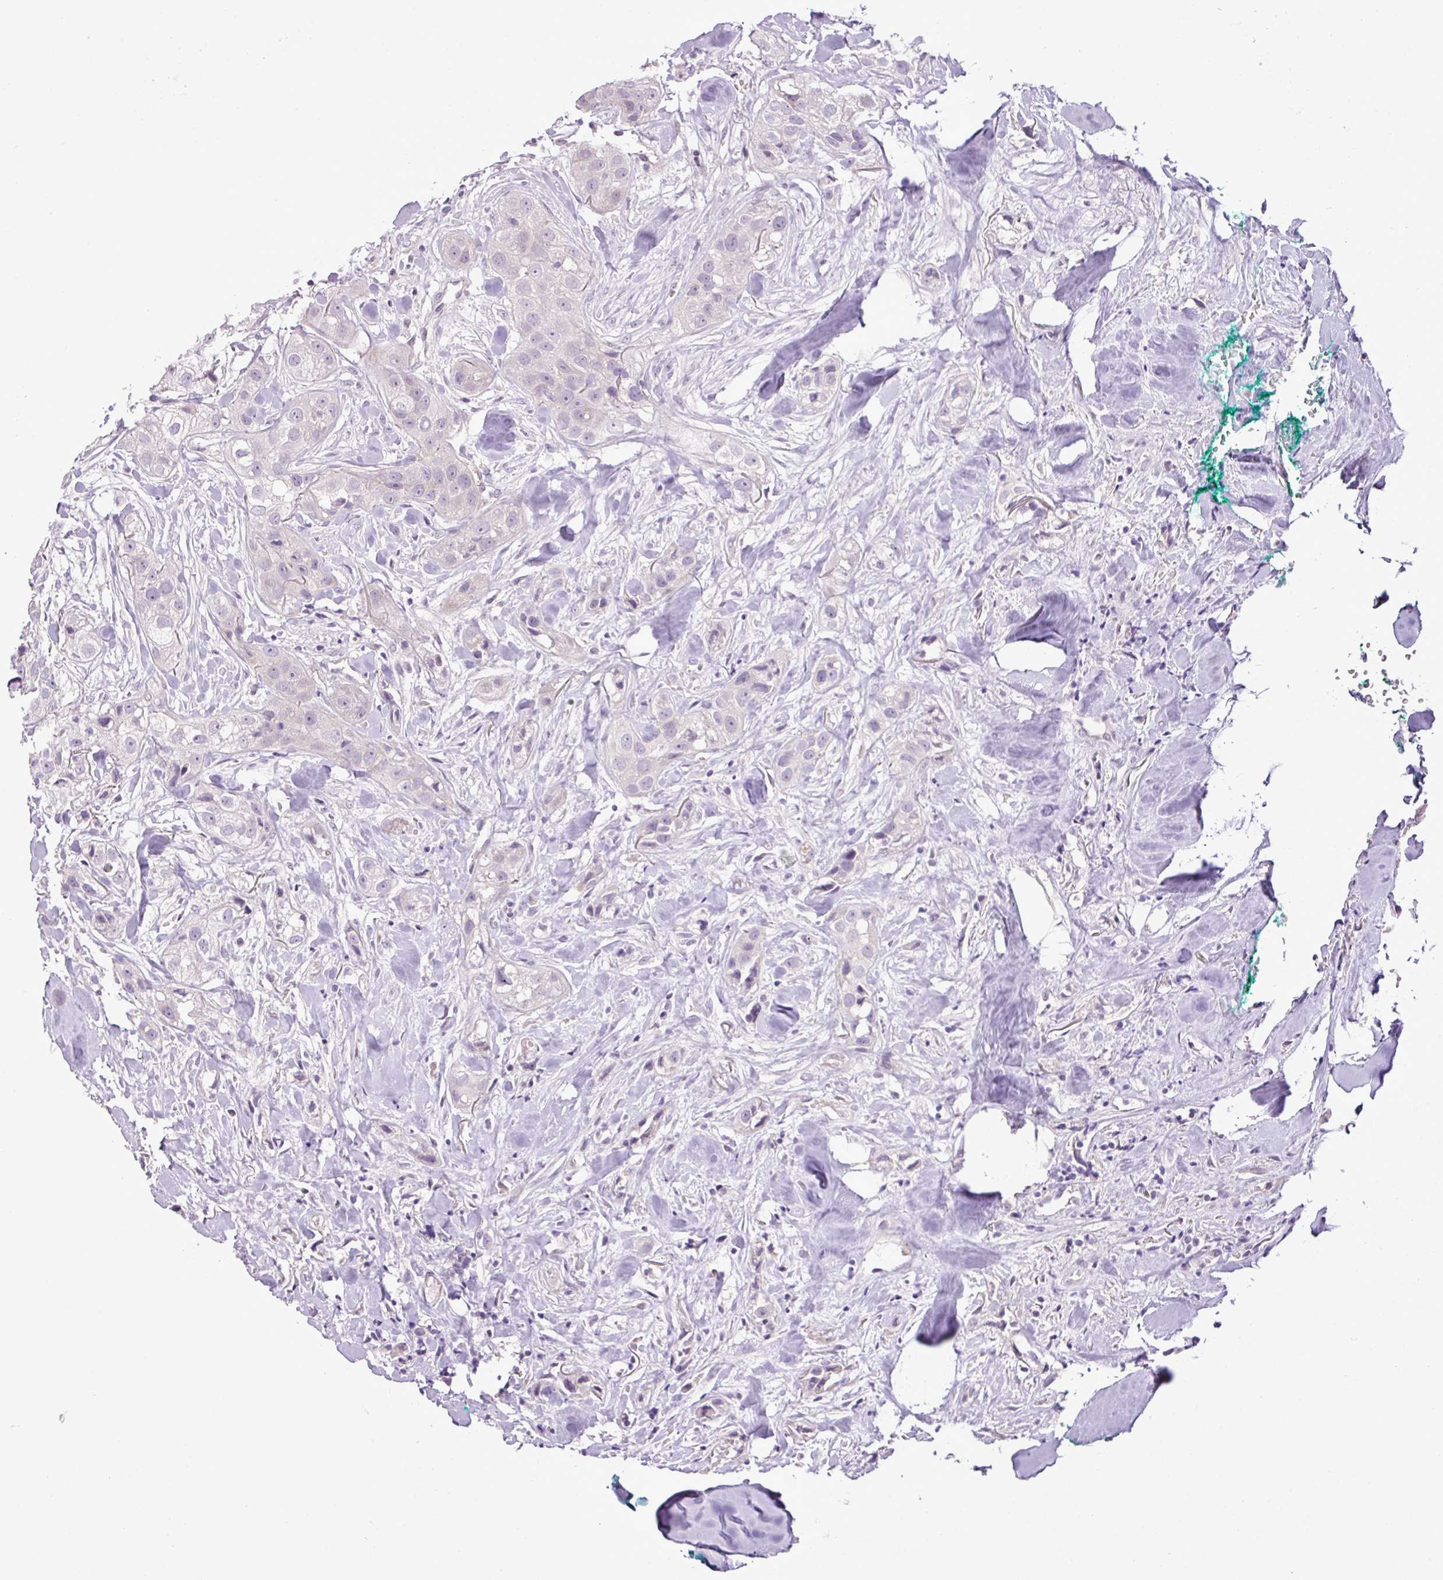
{"staining": {"intensity": "weak", "quantity": "<25%", "location": "cytoplasmic/membranous"}, "tissue": "head and neck cancer", "cell_type": "Tumor cells", "image_type": "cancer", "snomed": [{"axis": "morphology", "description": "Normal tissue, NOS"}, {"axis": "morphology", "description": "Squamous cell carcinoma, NOS"}, {"axis": "topography", "description": "Skeletal muscle"}, {"axis": "topography", "description": "Head-Neck"}], "caption": "Image shows no protein expression in tumor cells of head and neck squamous cell carcinoma tissue. The staining was performed using DAB to visualize the protein expression in brown, while the nuclei were stained in blue with hematoxylin (Magnification: 20x).", "gene": "DNAJB13", "patient": {"sex": "male", "age": 51}}